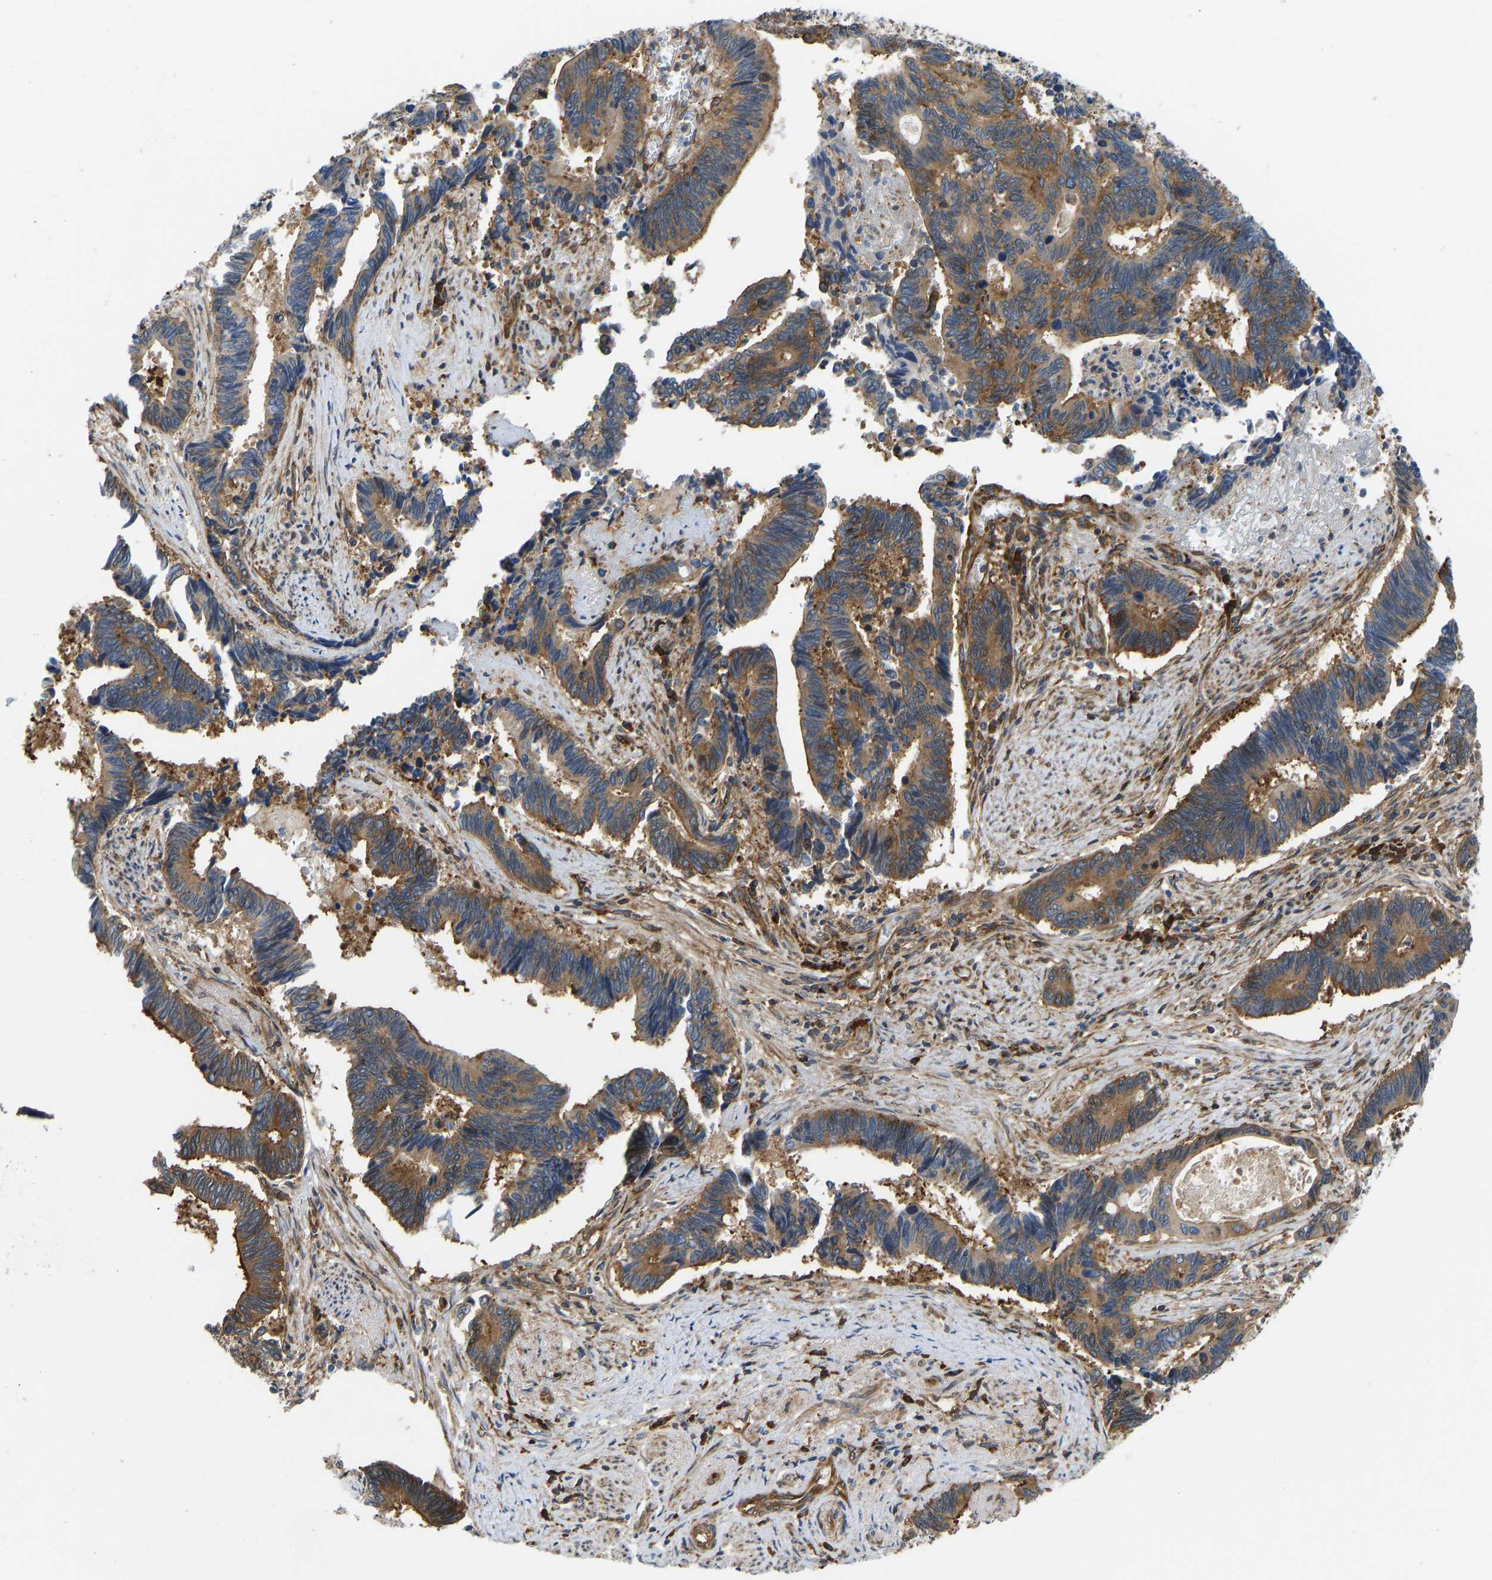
{"staining": {"intensity": "moderate", "quantity": ">75%", "location": "cytoplasmic/membranous"}, "tissue": "pancreatic cancer", "cell_type": "Tumor cells", "image_type": "cancer", "snomed": [{"axis": "morphology", "description": "Adenocarcinoma, NOS"}, {"axis": "topography", "description": "Pancreas"}], "caption": "Immunohistochemistry (DAB (3,3'-diaminobenzidine)) staining of human adenocarcinoma (pancreatic) shows moderate cytoplasmic/membranous protein expression in about >75% of tumor cells.", "gene": "RASGRF2", "patient": {"sex": "female", "age": 70}}